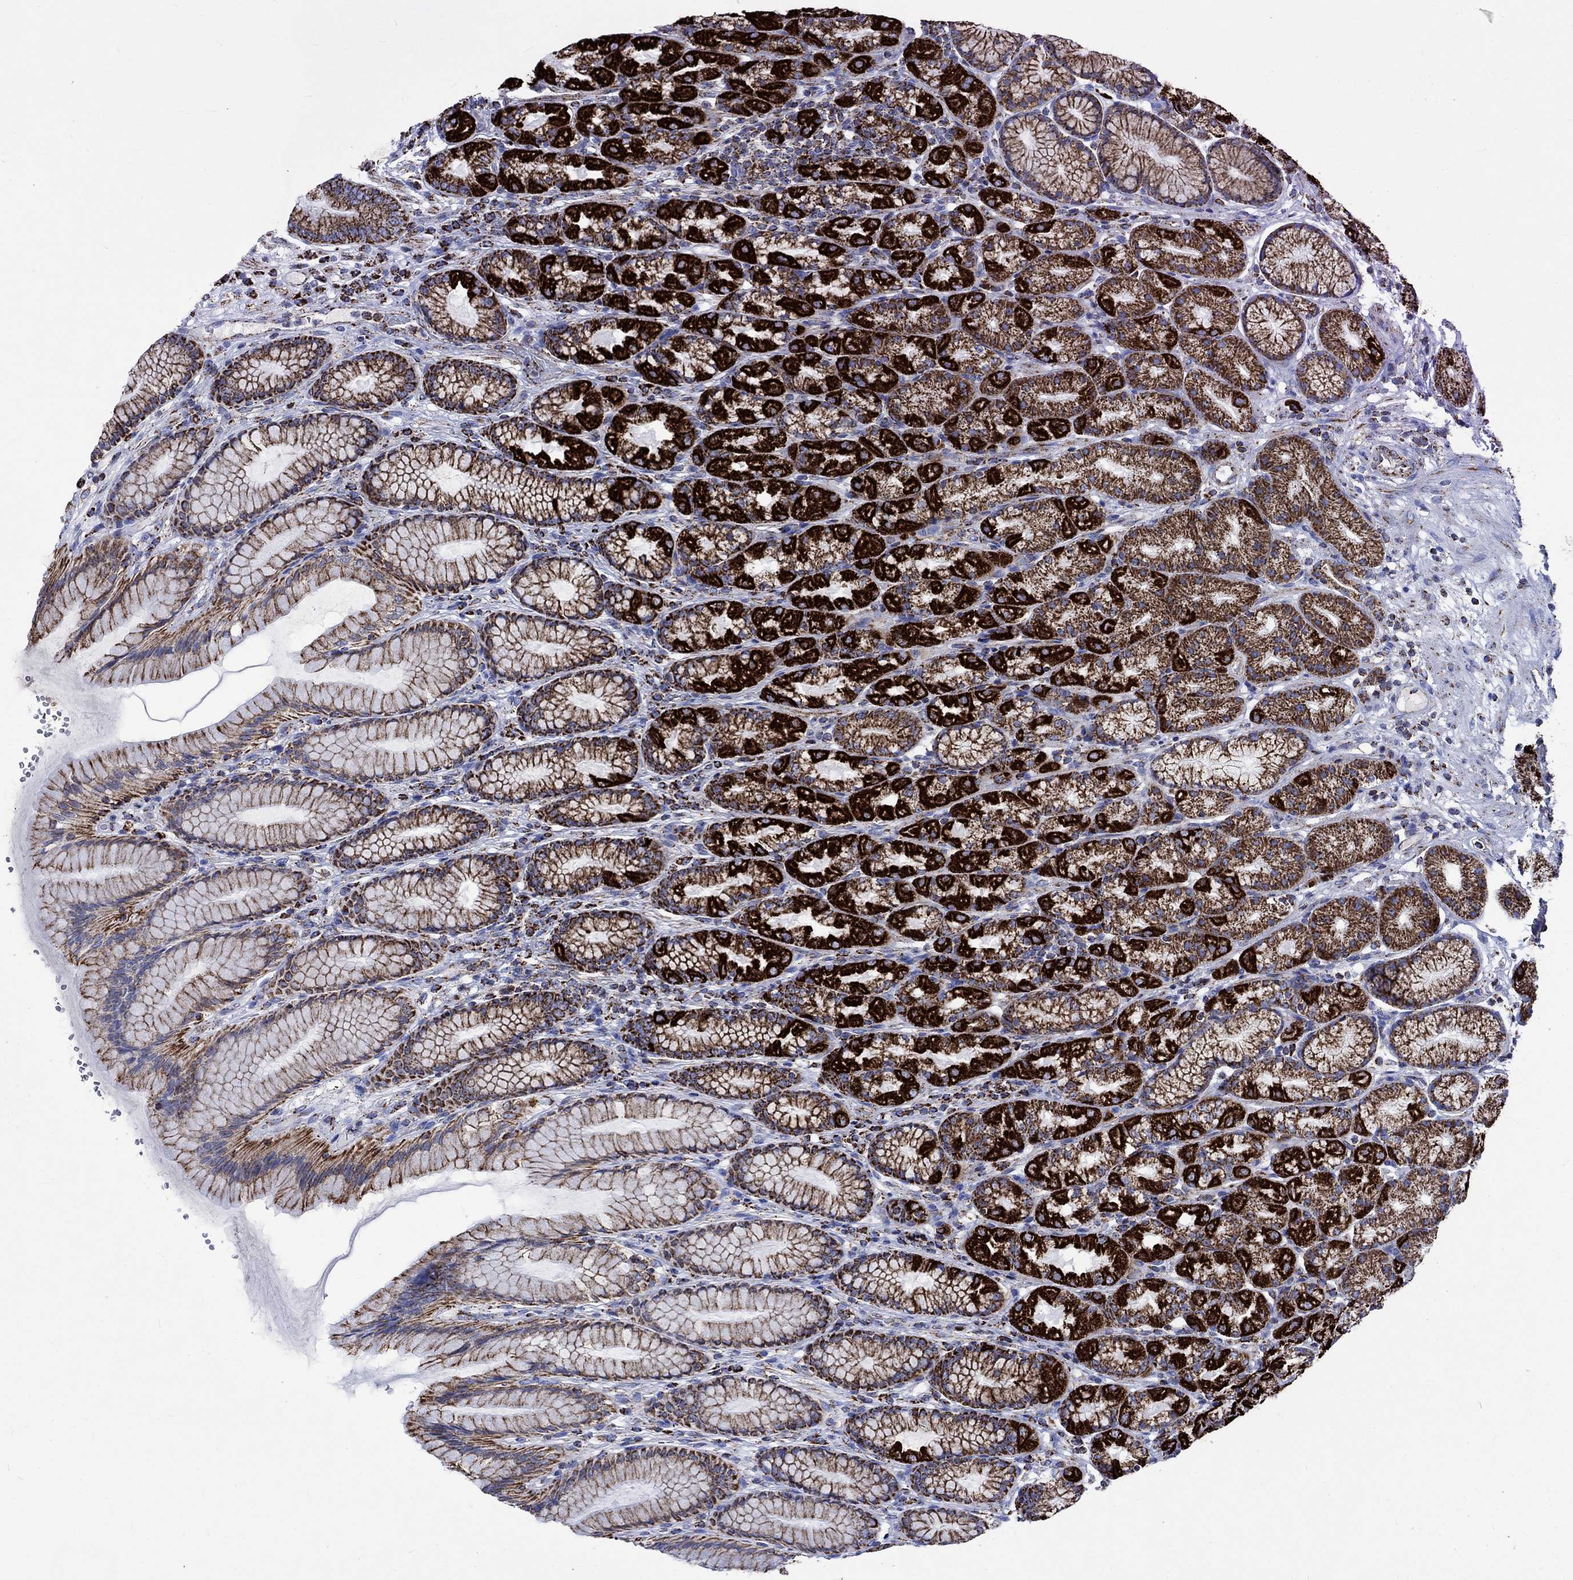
{"staining": {"intensity": "strong", "quantity": "25%-75%", "location": "cytoplasmic/membranous"}, "tissue": "stomach", "cell_type": "Glandular cells", "image_type": "normal", "snomed": [{"axis": "morphology", "description": "Normal tissue, NOS"}, {"axis": "morphology", "description": "Adenocarcinoma, NOS"}, {"axis": "topography", "description": "Stomach"}], "caption": "Immunohistochemistry micrograph of benign stomach: human stomach stained using immunohistochemistry (IHC) displays high levels of strong protein expression localized specifically in the cytoplasmic/membranous of glandular cells, appearing as a cytoplasmic/membranous brown color.", "gene": "RCE1", "patient": {"sex": "female", "age": 79}}